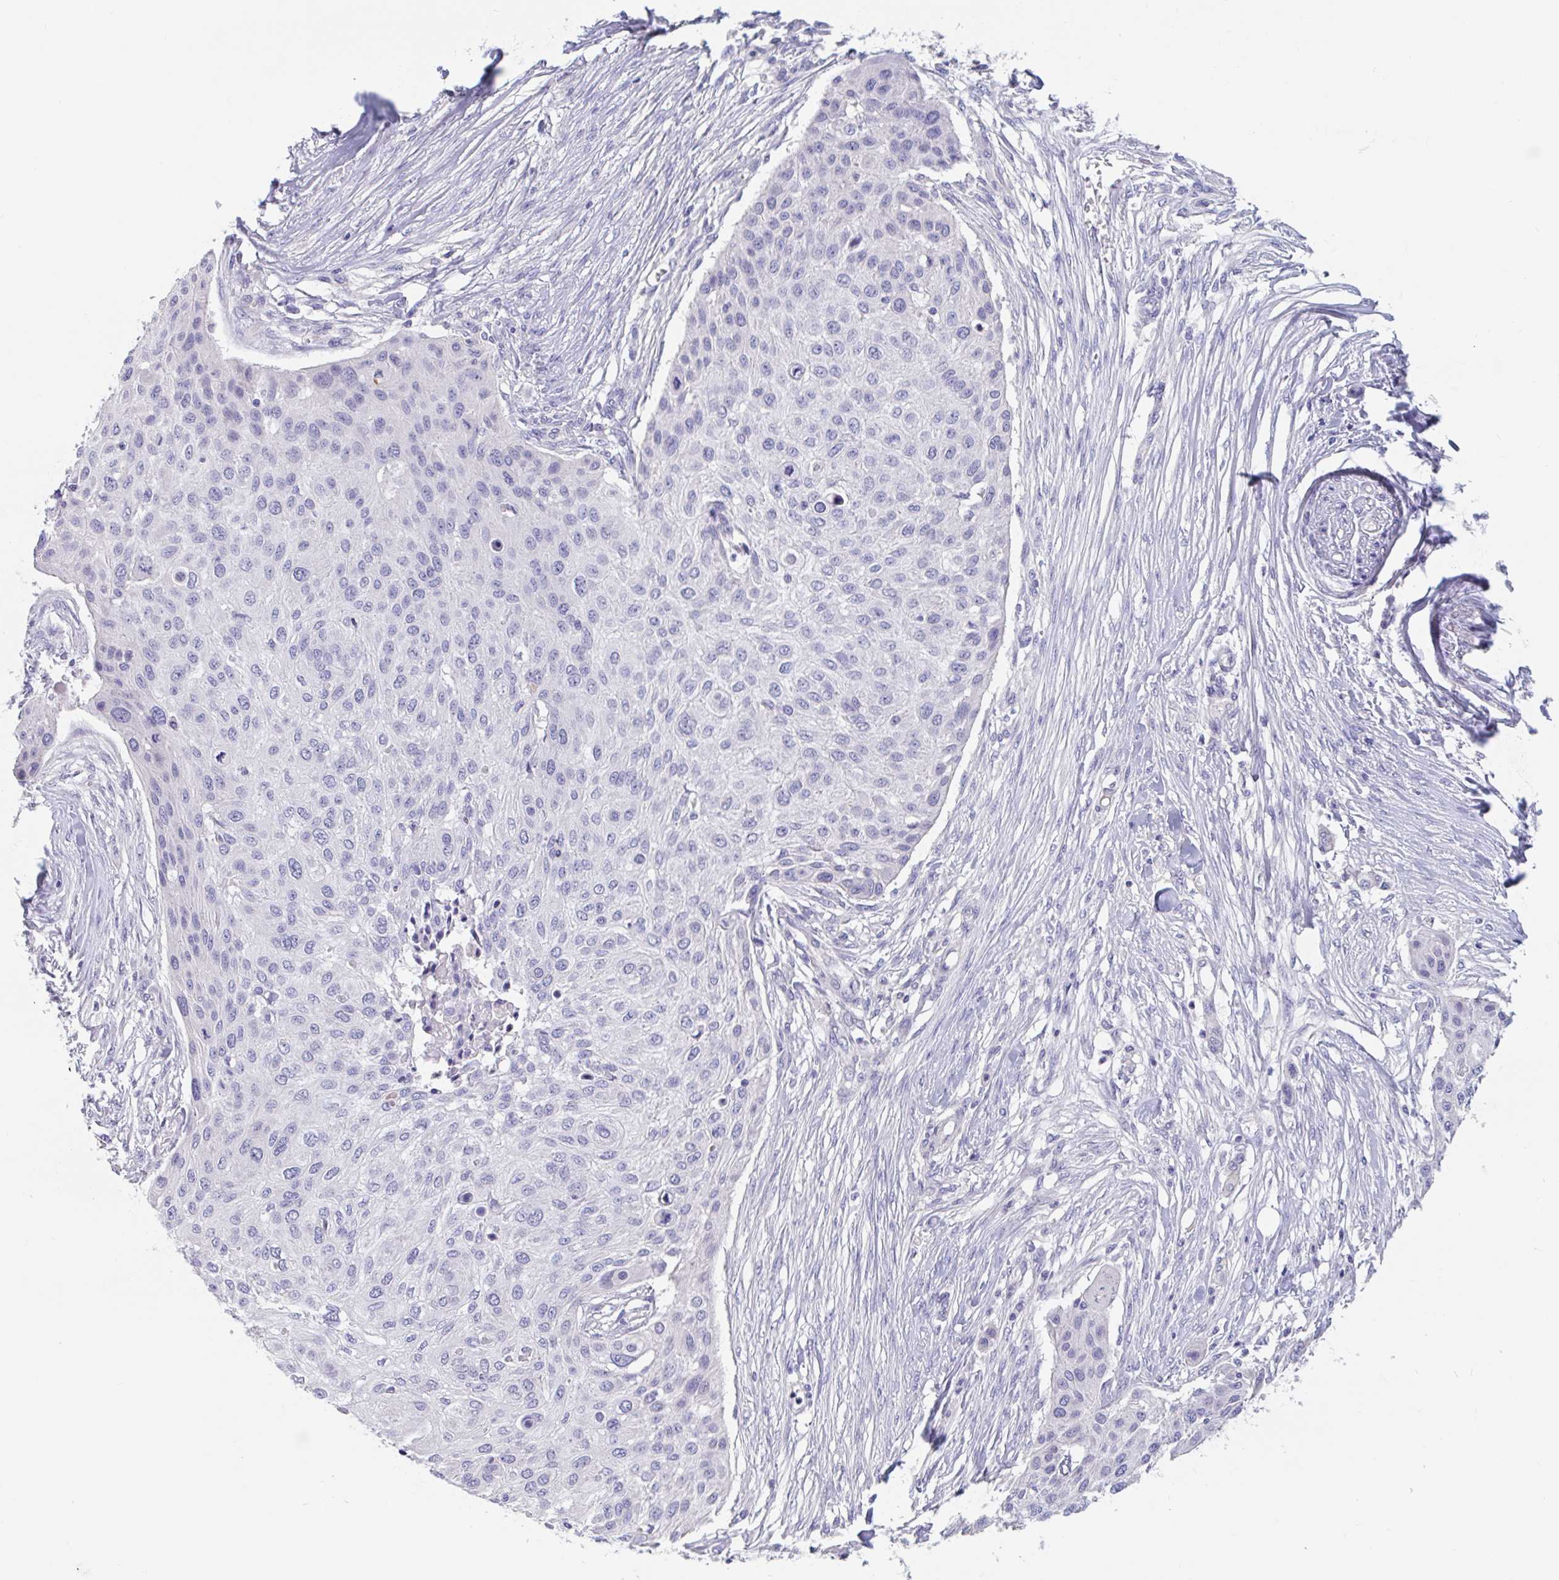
{"staining": {"intensity": "negative", "quantity": "none", "location": "none"}, "tissue": "skin cancer", "cell_type": "Tumor cells", "image_type": "cancer", "snomed": [{"axis": "morphology", "description": "Squamous cell carcinoma, NOS"}, {"axis": "topography", "description": "Skin"}], "caption": "Skin cancer was stained to show a protein in brown. There is no significant expression in tumor cells.", "gene": "UNKL", "patient": {"sex": "female", "age": 87}}